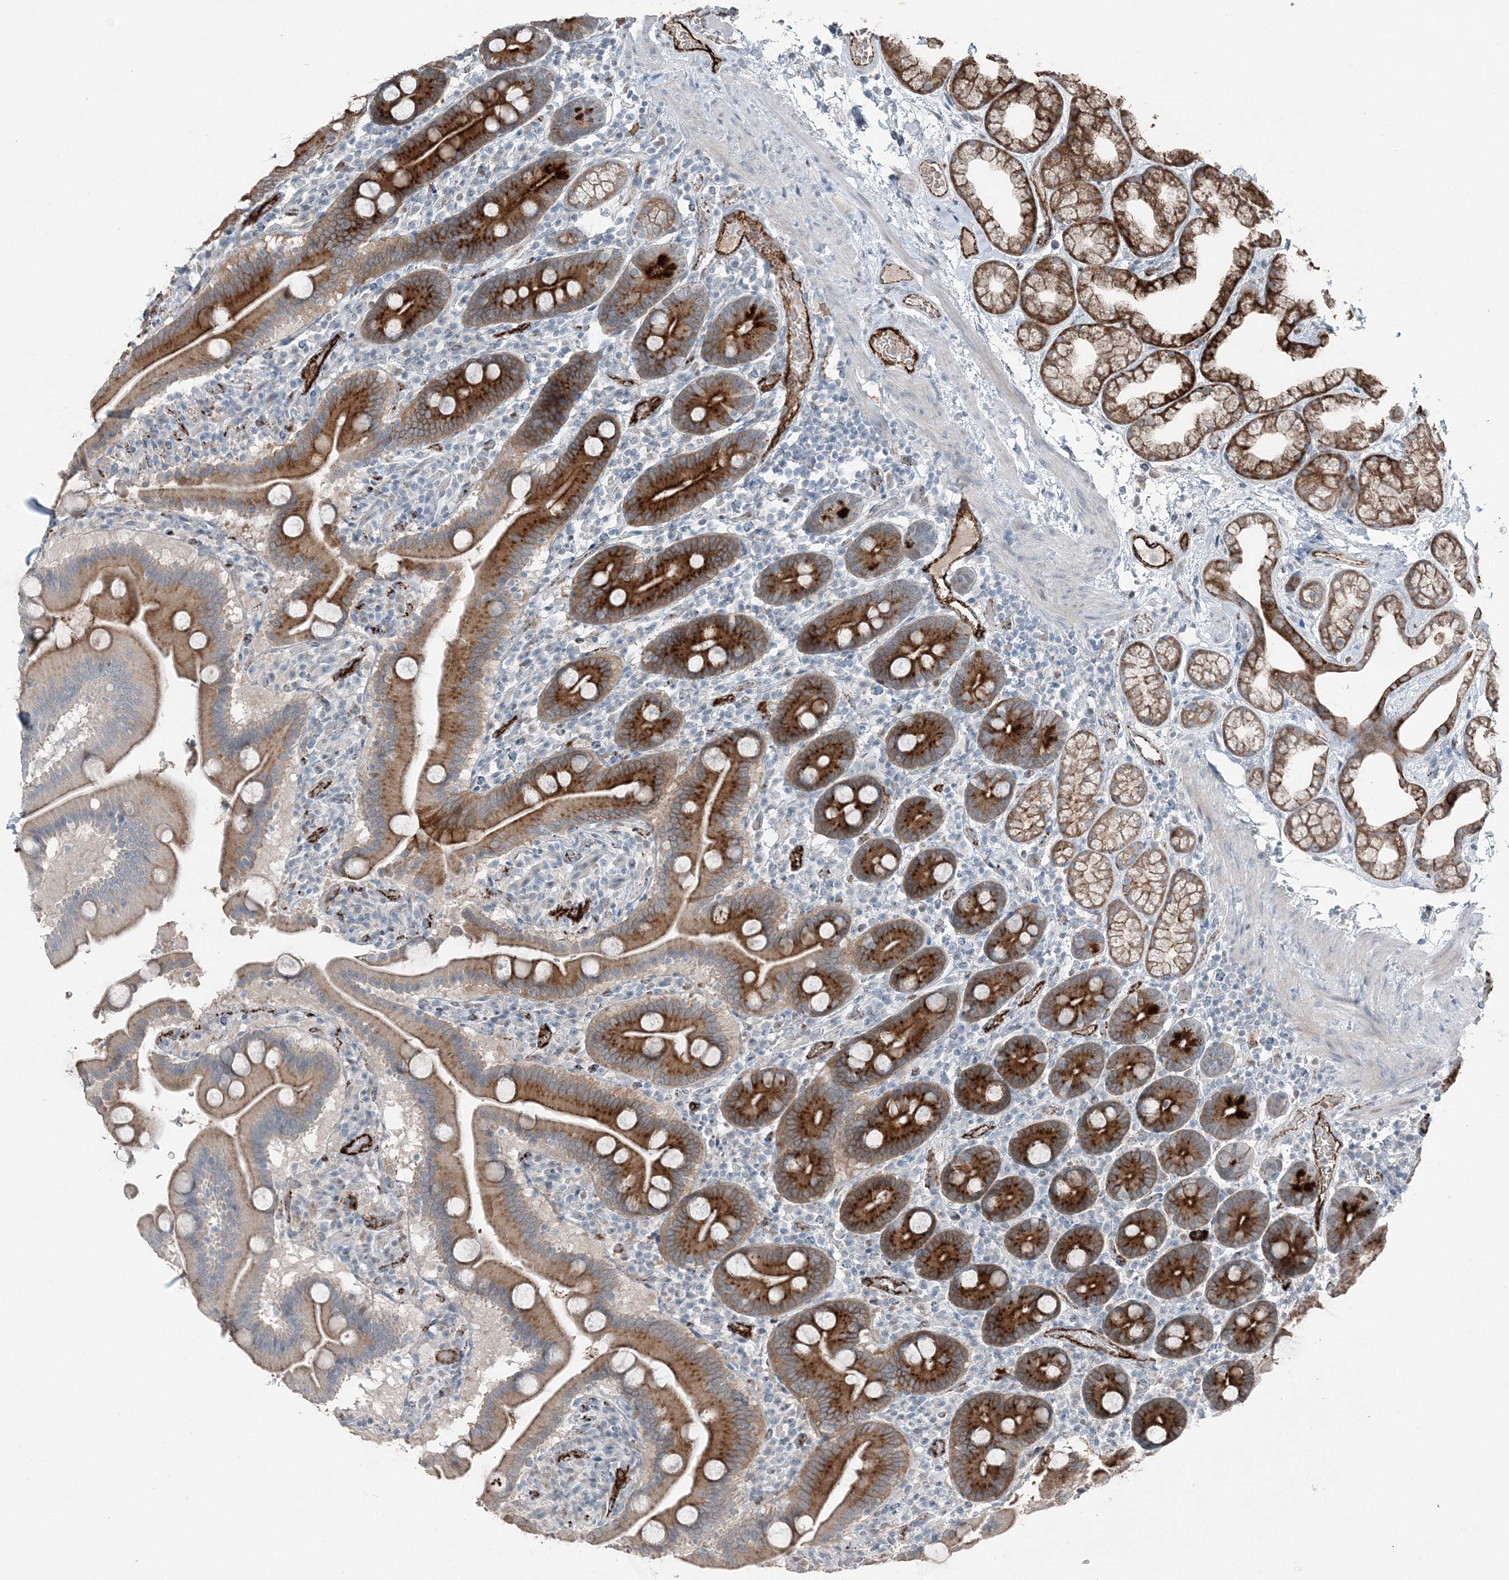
{"staining": {"intensity": "strong", "quantity": ">75%", "location": "cytoplasmic/membranous"}, "tissue": "duodenum", "cell_type": "Glandular cells", "image_type": "normal", "snomed": [{"axis": "morphology", "description": "Normal tissue, NOS"}, {"axis": "topography", "description": "Duodenum"}], "caption": "Approximately >75% of glandular cells in unremarkable duodenum display strong cytoplasmic/membranous protein positivity as visualized by brown immunohistochemical staining.", "gene": "ELOVL7", "patient": {"sex": "male", "age": 55}}